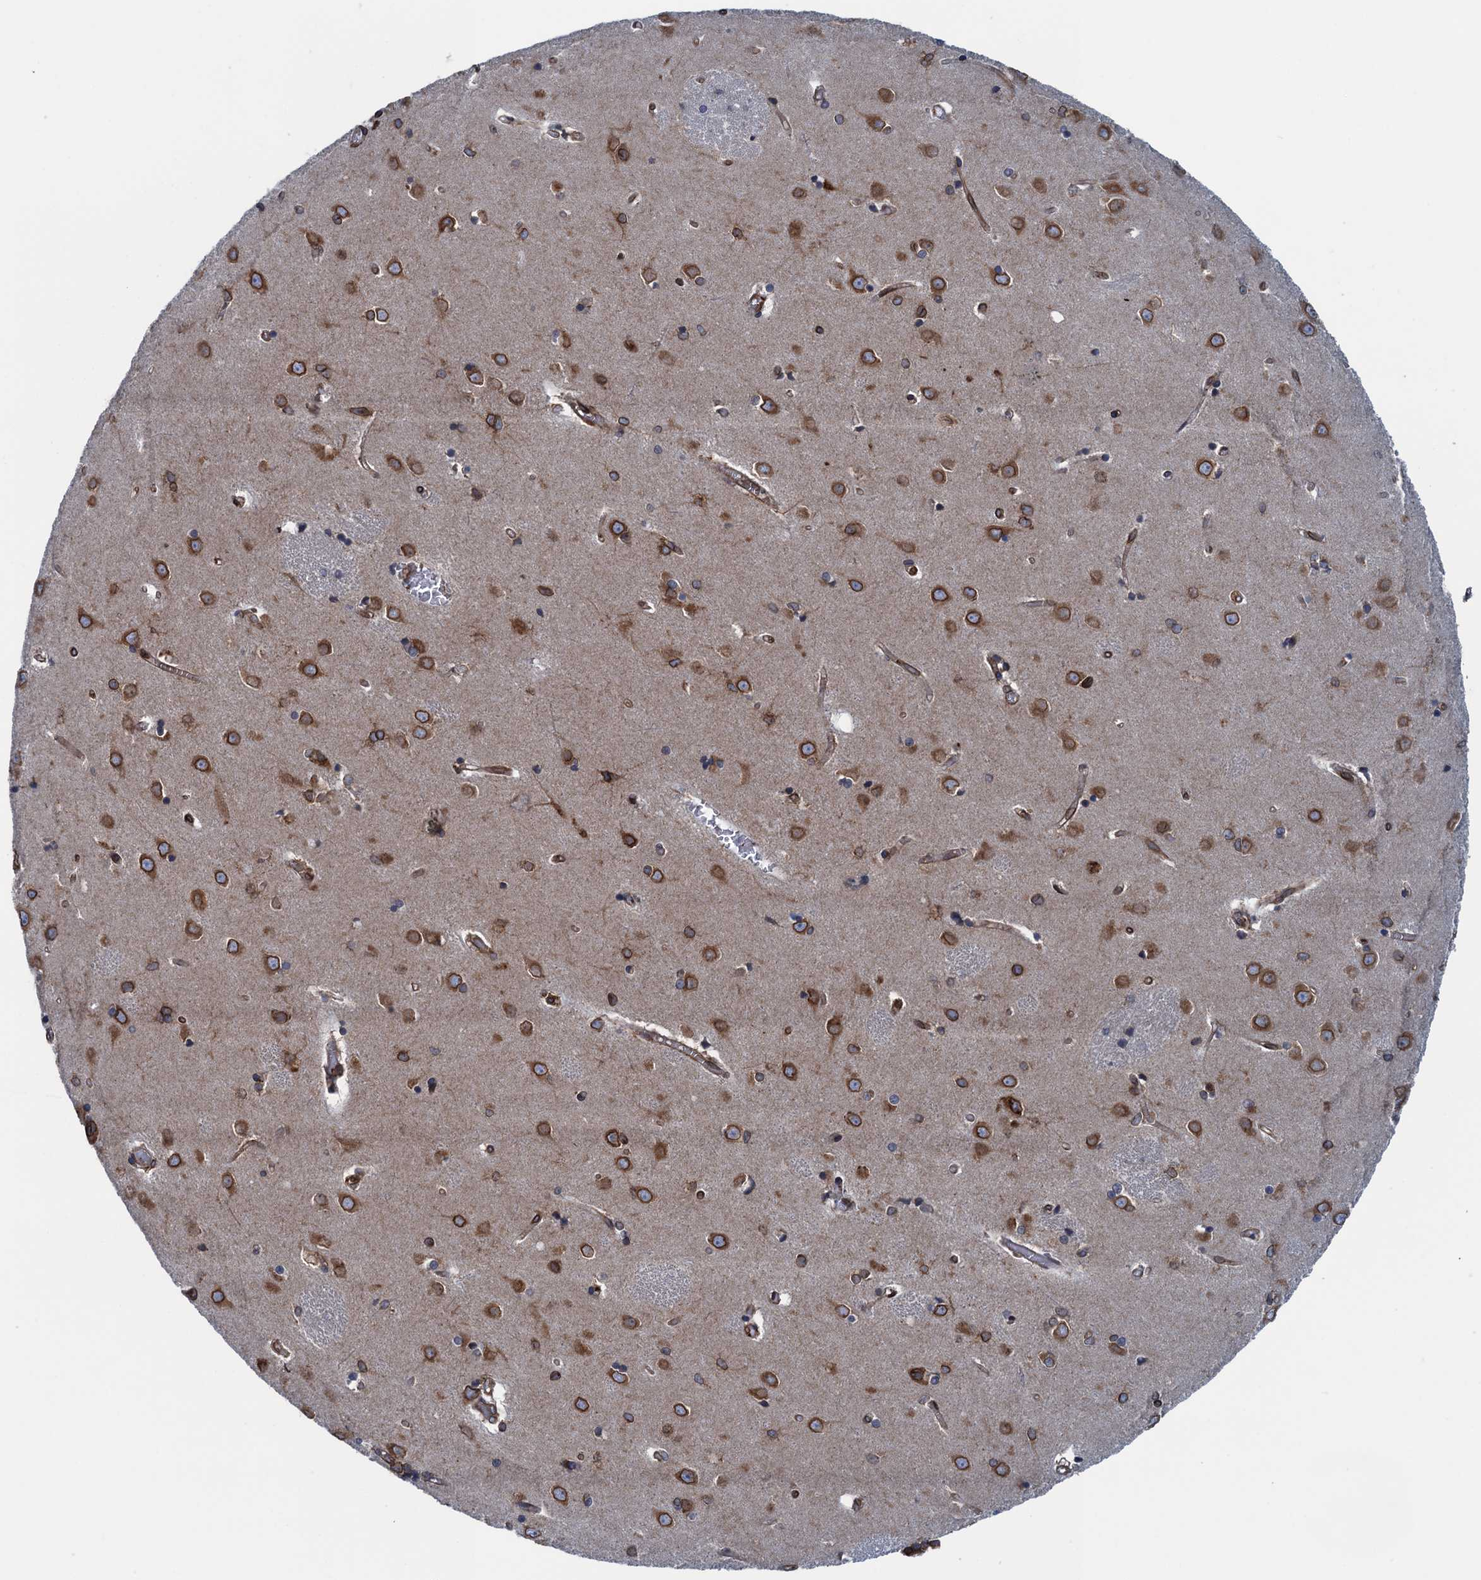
{"staining": {"intensity": "moderate", "quantity": "25%-75%", "location": "cytoplasmic/membranous"}, "tissue": "caudate", "cell_type": "Glial cells", "image_type": "normal", "snomed": [{"axis": "morphology", "description": "Normal tissue, NOS"}, {"axis": "topography", "description": "Lateral ventricle wall"}], "caption": "Immunohistochemical staining of normal caudate reveals 25%-75% levels of moderate cytoplasmic/membranous protein staining in approximately 25%-75% of glial cells.", "gene": "TMEM205", "patient": {"sex": "male", "age": 37}}